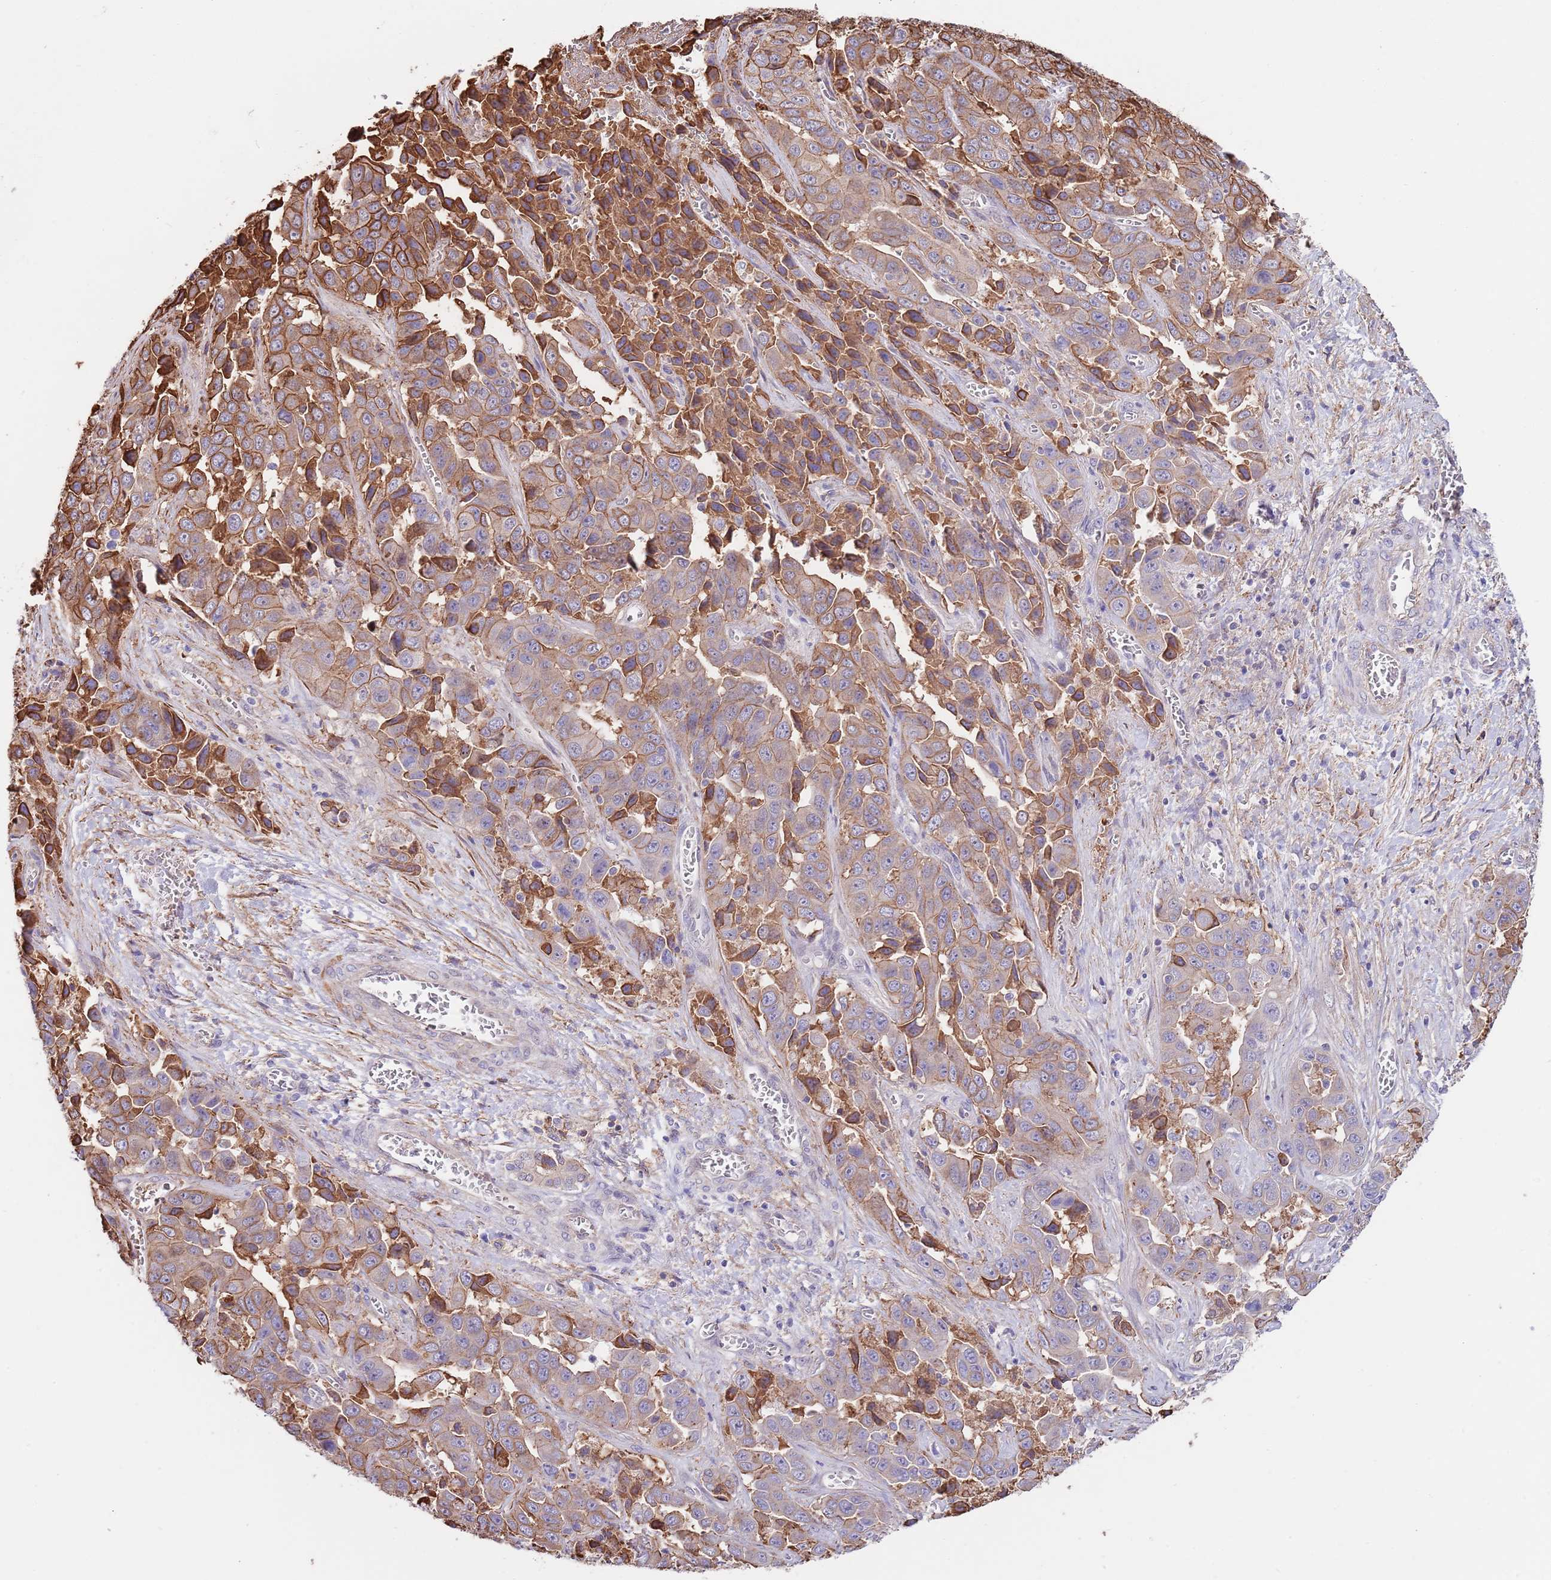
{"staining": {"intensity": "moderate", "quantity": ">75%", "location": "cytoplasmic/membranous"}, "tissue": "liver cancer", "cell_type": "Tumor cells", "image_type": "cancer", "snomed": [{"axis": "morphology", "description": "Cholangiocarcinoma"}, {"axis": "topography", "description": "Liver"}], "caption": "A high-resolution photomicrograph shows immunohistochemistry (IHC) staining of liver cancer (cholangiocarcinoma), which demonstrates moderate cytoplasmic/membranous expression in about >75% of tumor cells. The staining was performed using DAB (3,3'-diaminobenzidine), with brown indicating positive protein expression. Nuclei are stained blue with hematoxylin.", "gene": "BPNT1", "patient": {"sex": "female", "age": 52}}